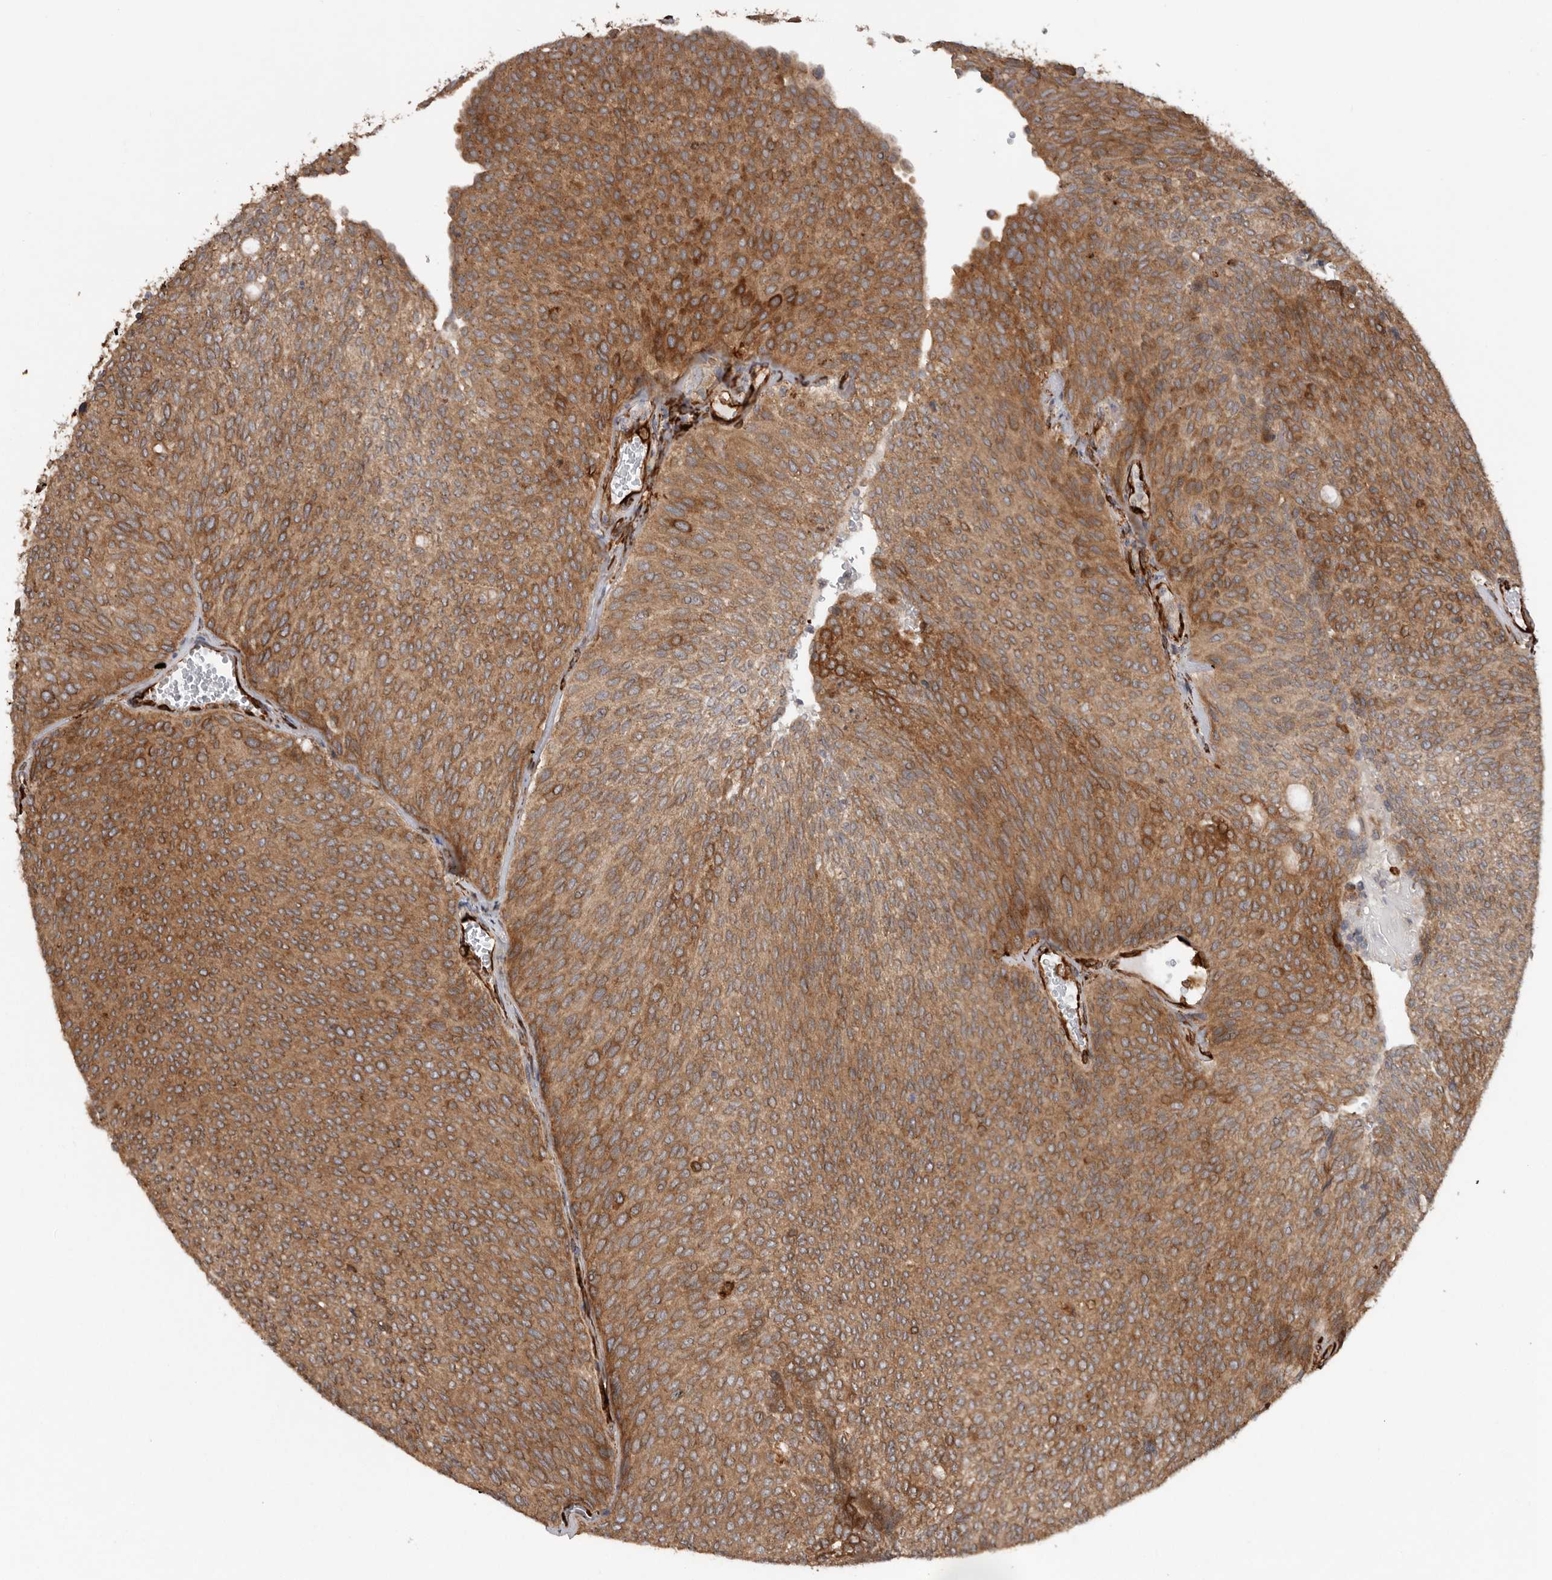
{"staining": {"intensity": "moderate", "quantity": ">75%", "location": "cytoplasmic/membranous"}, "tissue": "urothelial cancer", "cell_type": "Tumor cells", "image_type": "cancer", "snomed": [{"axis": "morphology", "description": "Urothelial carcinoma, Low grade"}, {"axis": "topography", "description": "Urinary bladder"}], "caption": "Immunohistochemical staining of human low-grade urothelial carcinoma displays moderate cytoplasmic/membranous protein staining in about >75% of tumor cells. (Brightfield microscopy of DAB IHC at high magnification).", "gene": "CEP350", "patient": {"sex": "female", "age": 79}}